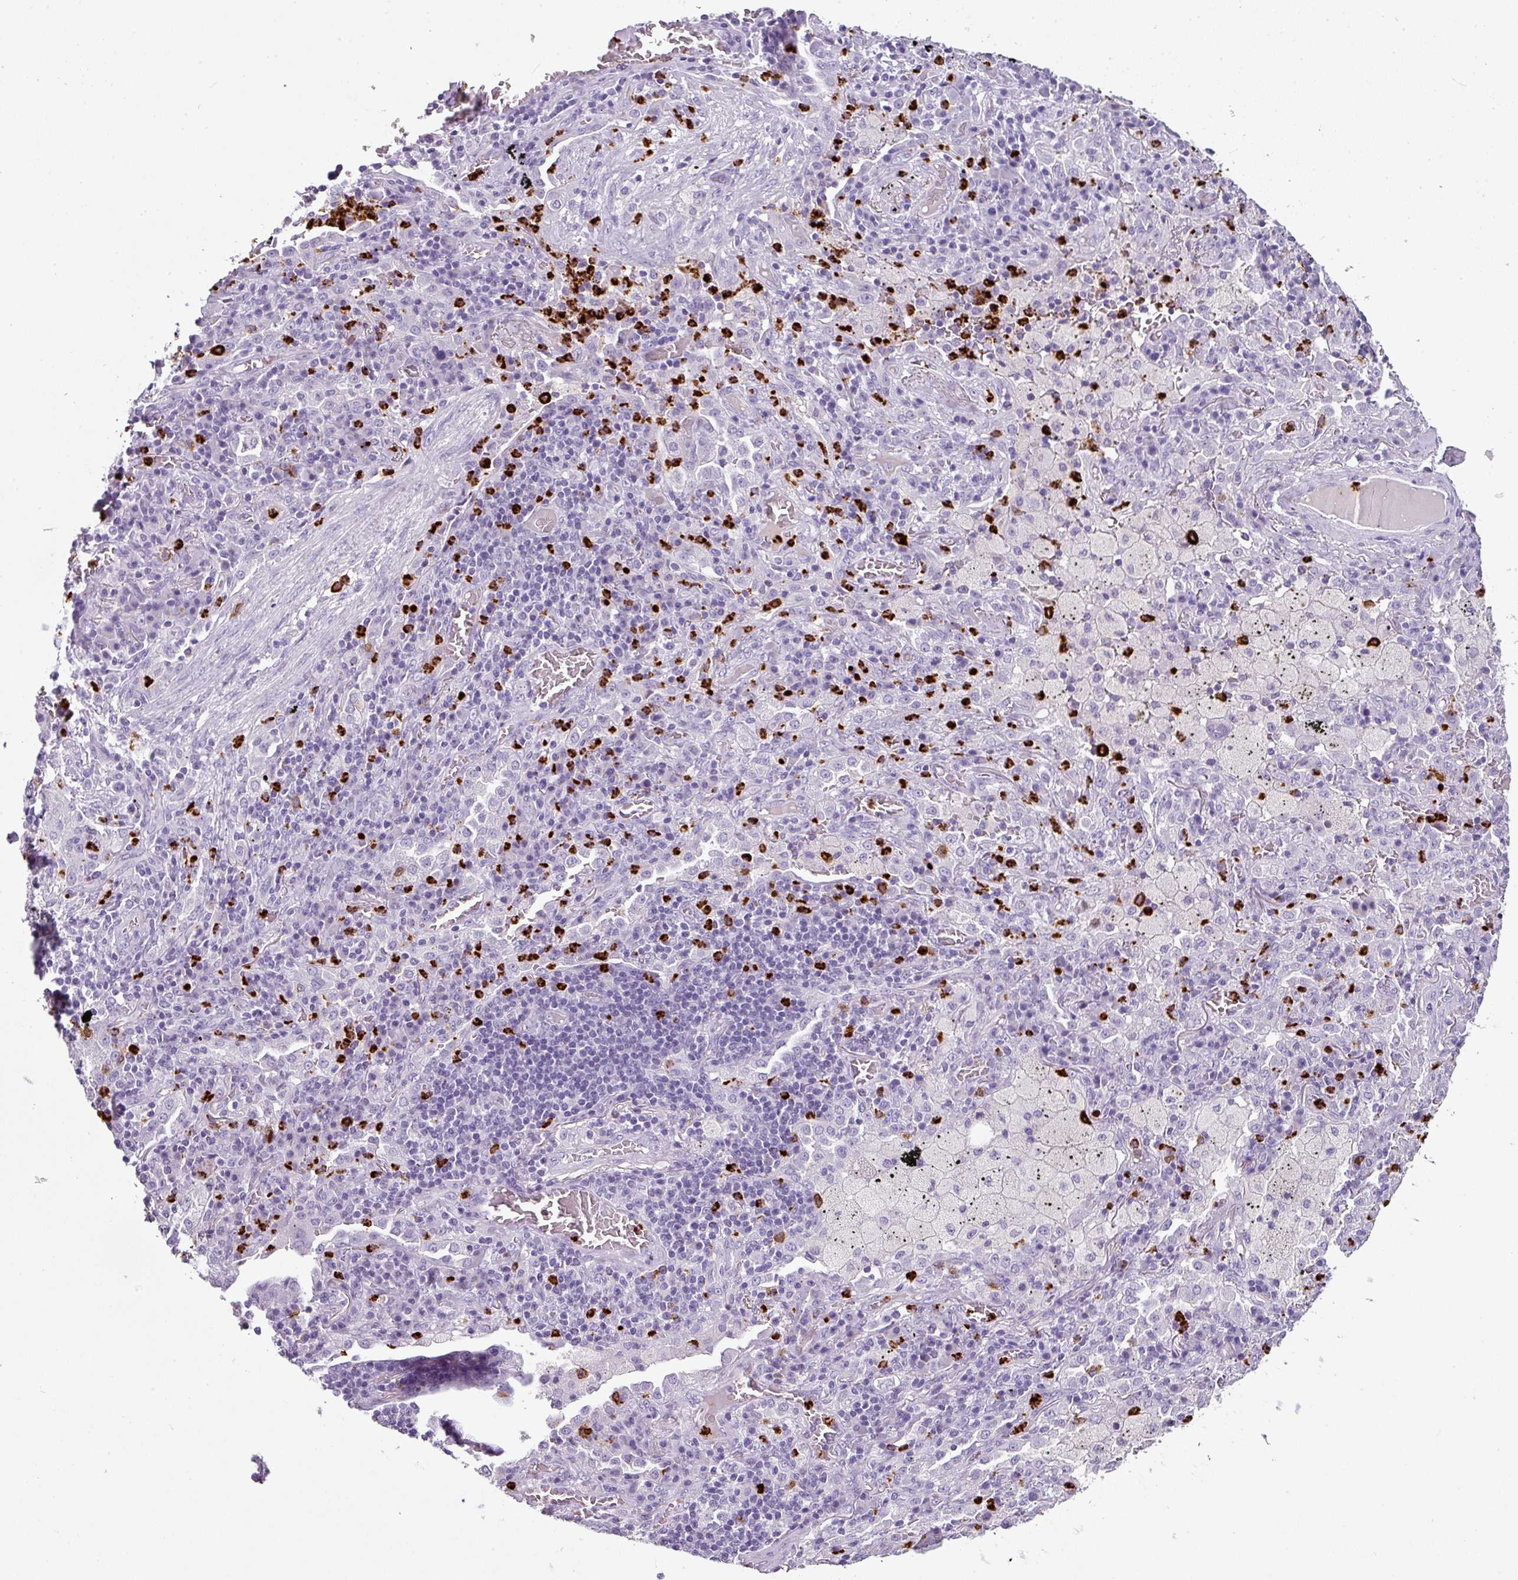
{"staining": {"intensity": "negative", "quantity": "none", "location": "none"}, "tissue": "lung cancer", "cell_type": "Tumor cells", "image_type": "cancer", "snomed": [{"axis": "morphology", "description": "Squamous cell carcinoma, NOS"}, {"axis": "topography", "description": "Lung"}], "caption": "Lung cancer (squamous cell carcinoma) was stained to show a protein in brown. There is no significant staining in tumor cells.", "gene": "CTSG", "patient": {"sex": "female", "age": 63}}